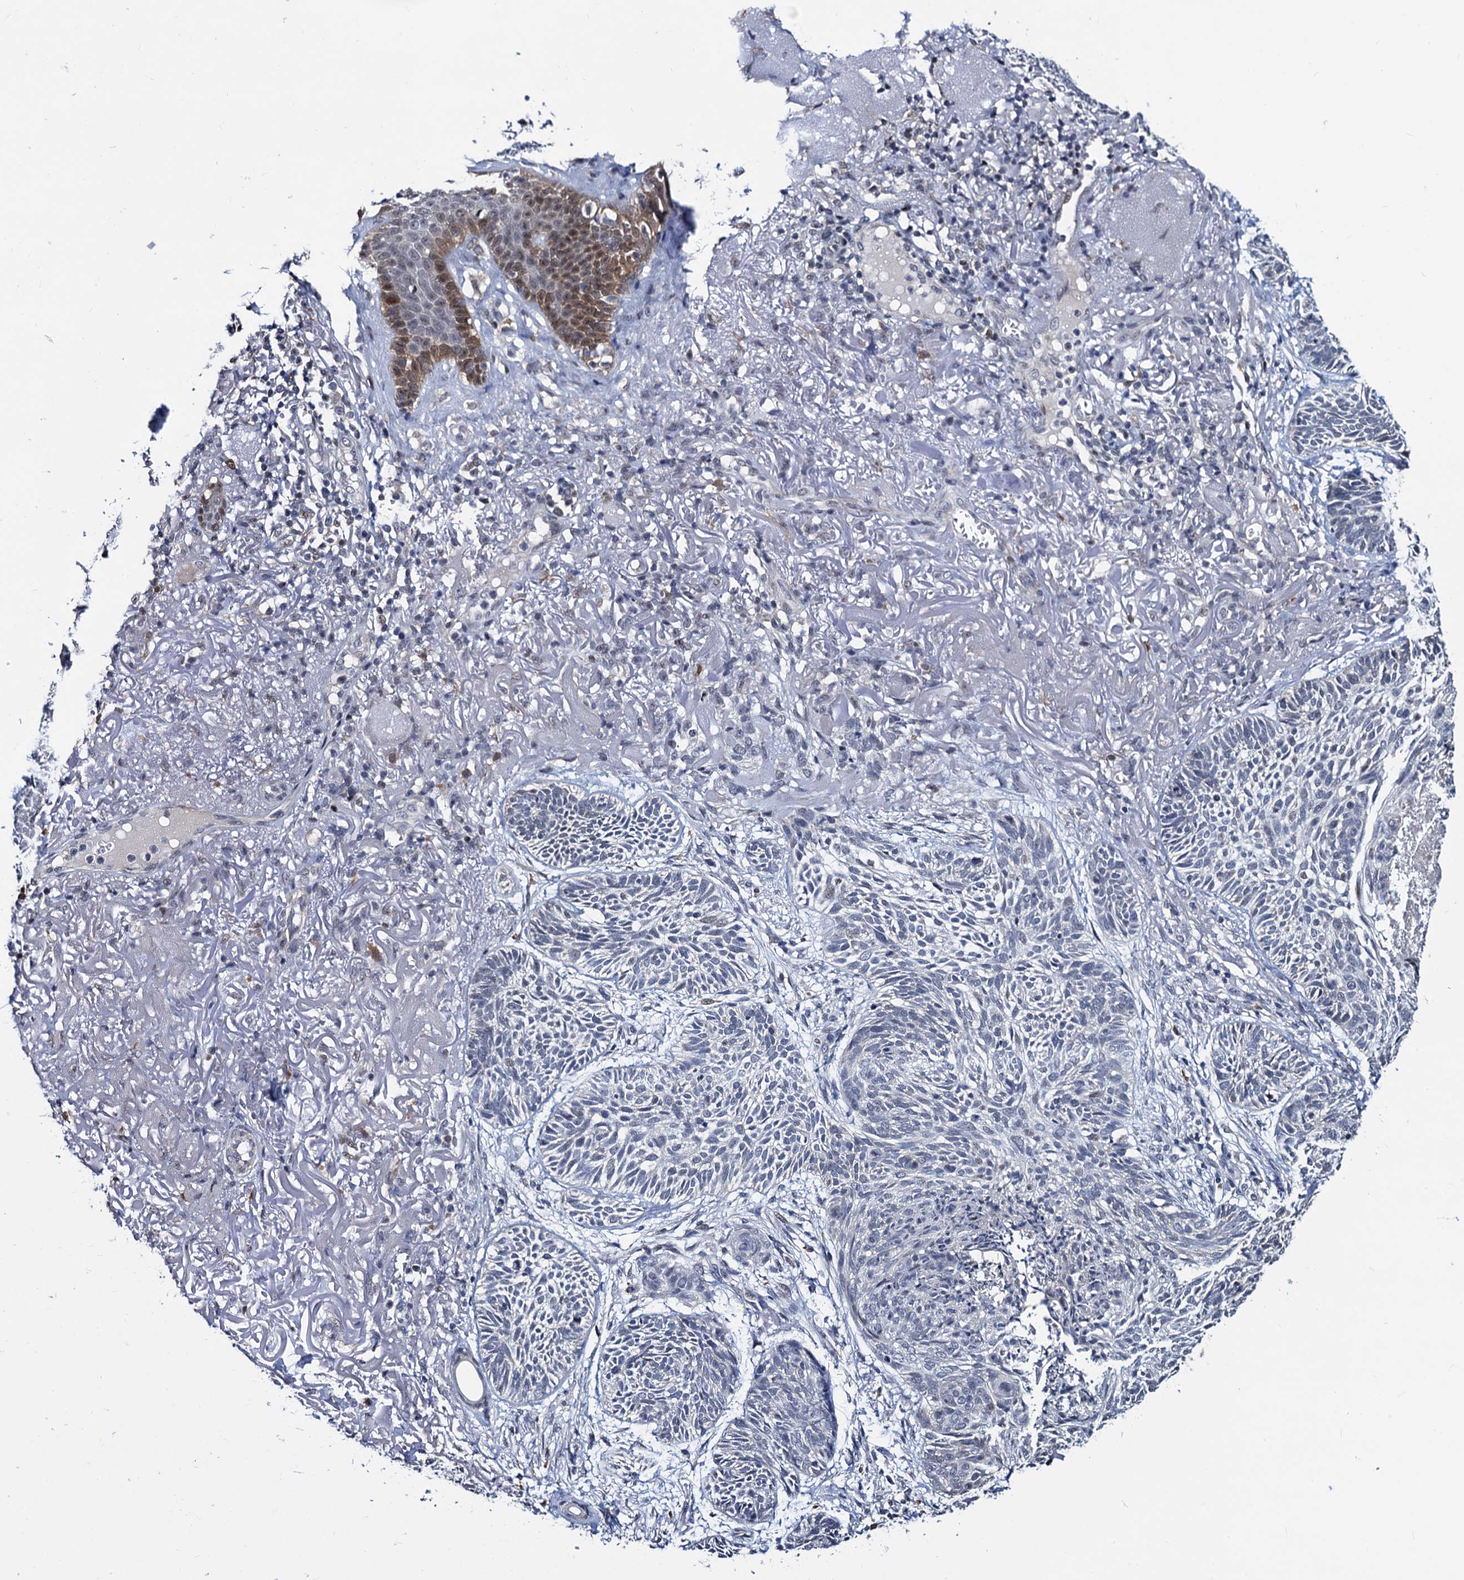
{"staining": {"intensity": "negative", "quantity": "none", "location": "none"}, "tissue": "skin cancer", "cell_type": "Tumor cells", "image_type": "cancer", "snomed": [{"axis": "morphology", "description": "Normal tissue, NOS"}, {"axis": "morphology", "description": "Basal cell carcinoma"}, {"axis": "topography", "description": "Skin"}], "caption": "A high-resolution photomicrograph shows IHC staining of skin cancer (basal cell carcinoma), which shows no significant positivity in tumor cells.", "gene": "FAM222A", "patient": {"sex": "male", "age": 66}}